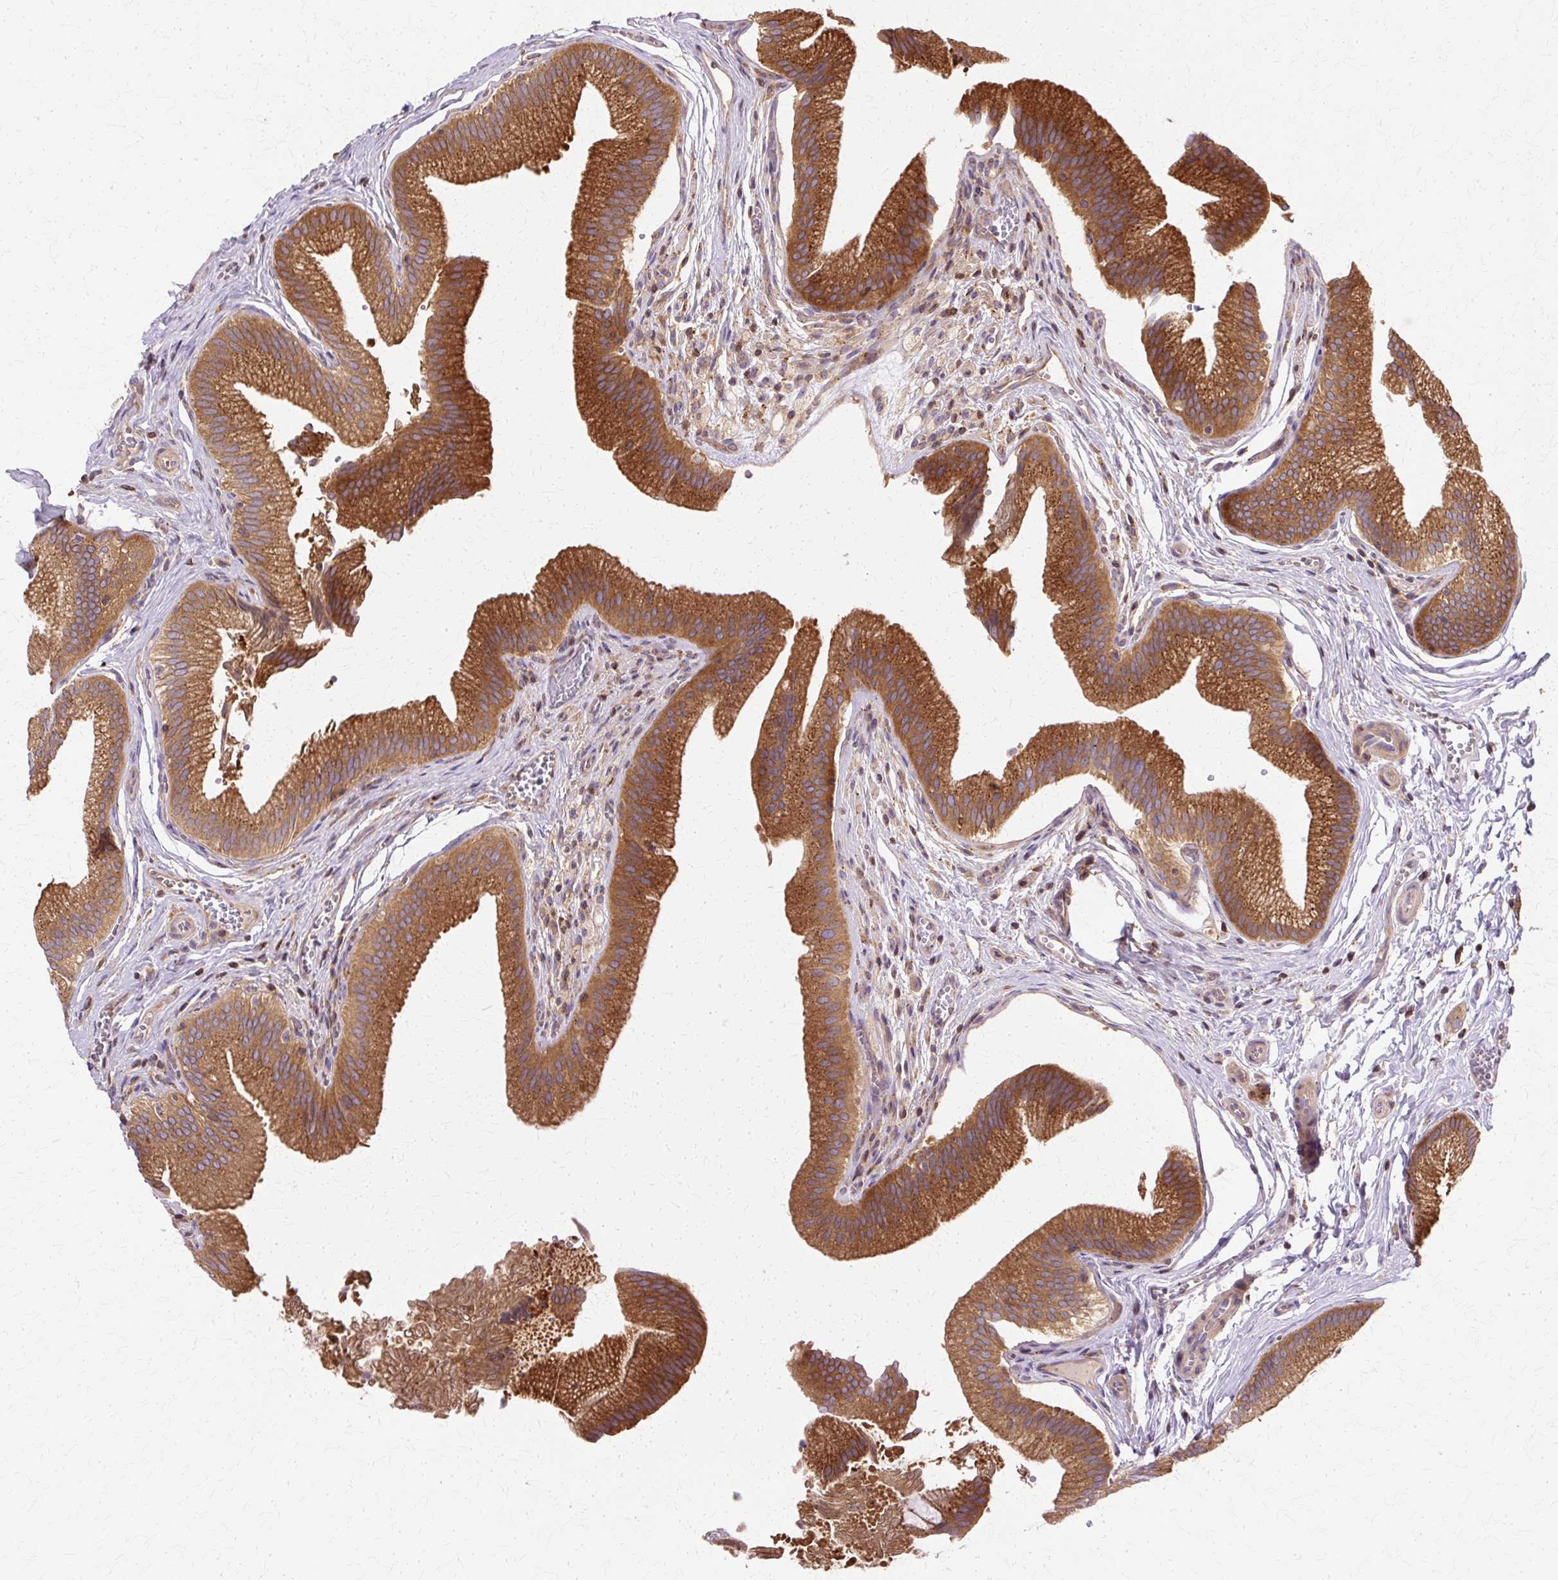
{"staining": {"intensity": "strong", "quantity": ">75%", "location": "cytoplasmic/membranous"}, "tissue": "gallbladder", "cell_type": "Glandular cells", "image_type": "normal", "snomed": [{"axis": "morphology", "description": "Normal tissue, NOS"}, {"axis": "topography", "description": "Gallbladder"}], "caption": "The immunohistochemical stain highlights strong cytoplasmic/membranous staining in glandular cells of normal gallbladder.", "gene": "COPB1", "patient": {"sex": "male", "age": 17}}